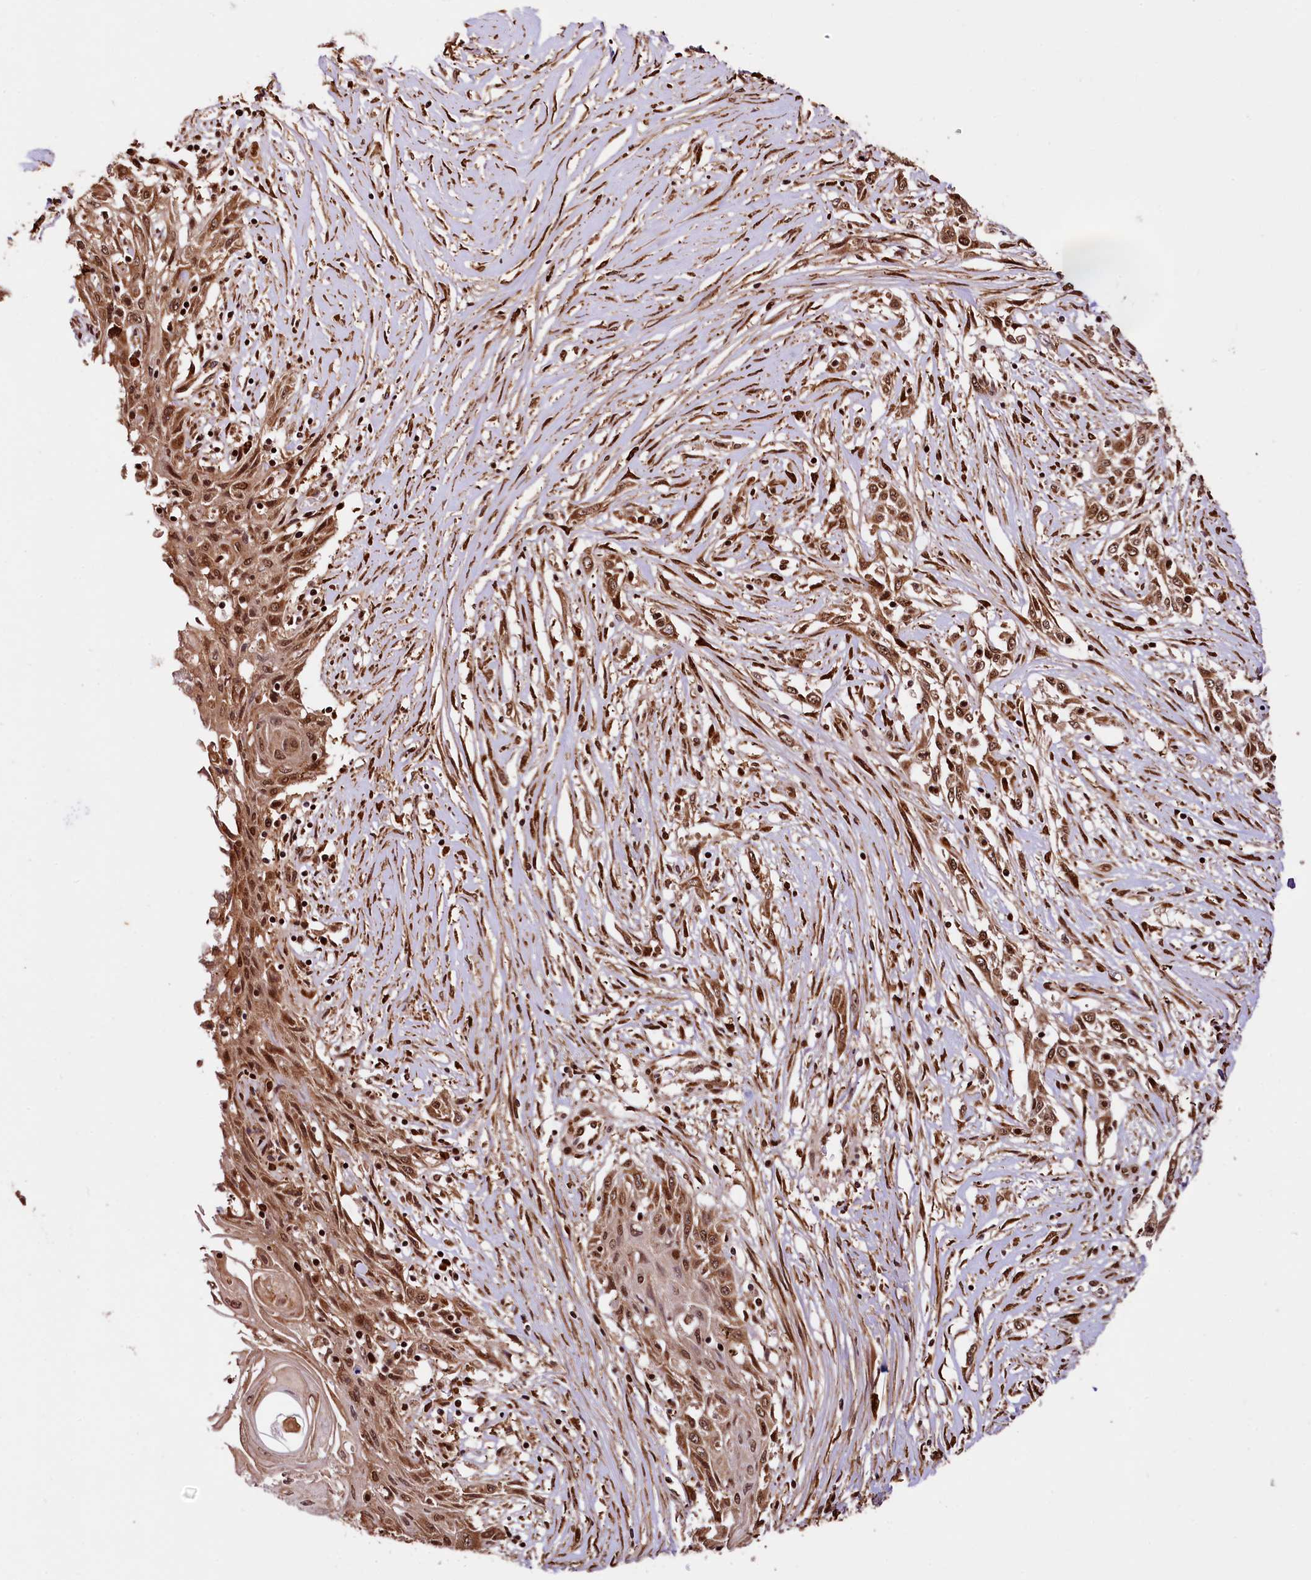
{"staining": {"intensity": "moderate", "quantity": ">75%", "location": "cytoplasmic/membranous,nuclear"}, "tissue": "skin cancer", "cell_type": "Tumor cells", "image_type": "cancer", "snomed": [{"axis": "morphology", "description": "Squamous cell carcinoma, NOS"}, {"axis": "morphology", "description": "Squamous cell carcinoma, metastatic, NOS"}, {"axis": "topography", "description": "Skin"}, {"axis": "topography", "description": "Lymph node"}], "caption": "Skin cancer was stained to show a protein in brown. There is medium levels of moderate cytoplasmic/membranous and nuclear positivity in about >75% of tumor cells. (Brightfield microscopy of DAB IHC at high magnification).", "gene": "PDS5B", "patient": {"sex": "male", "age": 75}}